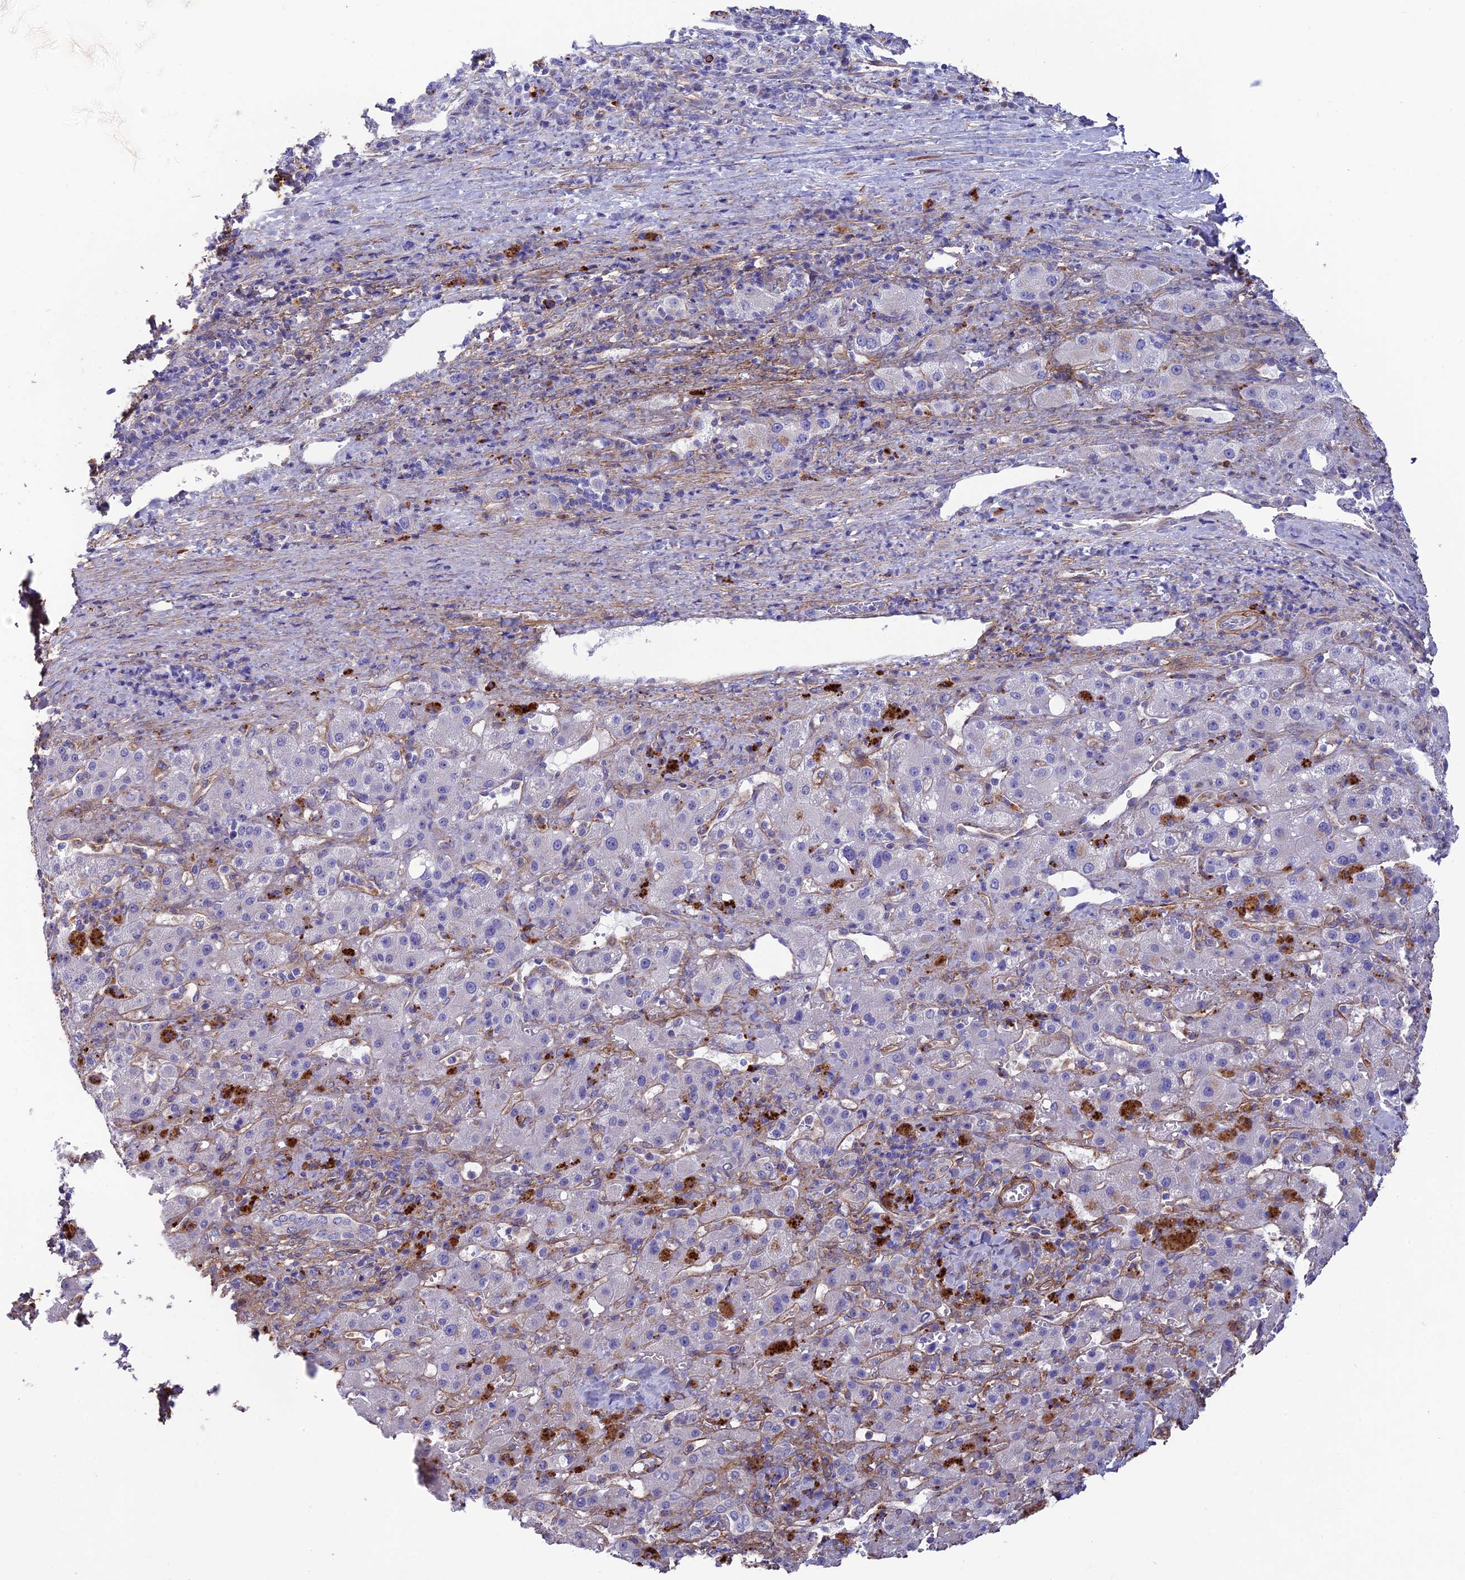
{"staining": {"intensity": "negative", "quantity": "none", "location": "none"}, "tissue": "liver cancer", "cell_type": "Tumor cells", "image_type": "cancer", "snomed": [{"axis": "morphology", "description": "Carcinoma, Hepatocellular, NOS"}, {"axis": "topography", "description": "Liver"}], "caption": "A histopathology image of liver cancer (hepatocellular carcinoma) stained for a protein shows no brown staining in tumor cells. (DAB (3,3'-diaminobenzidine) immunohistochemistry visualized using brightfield microscopy, high magnification).", "gene": "TNS1", "patient": {"sex": "female", "age": 58}}